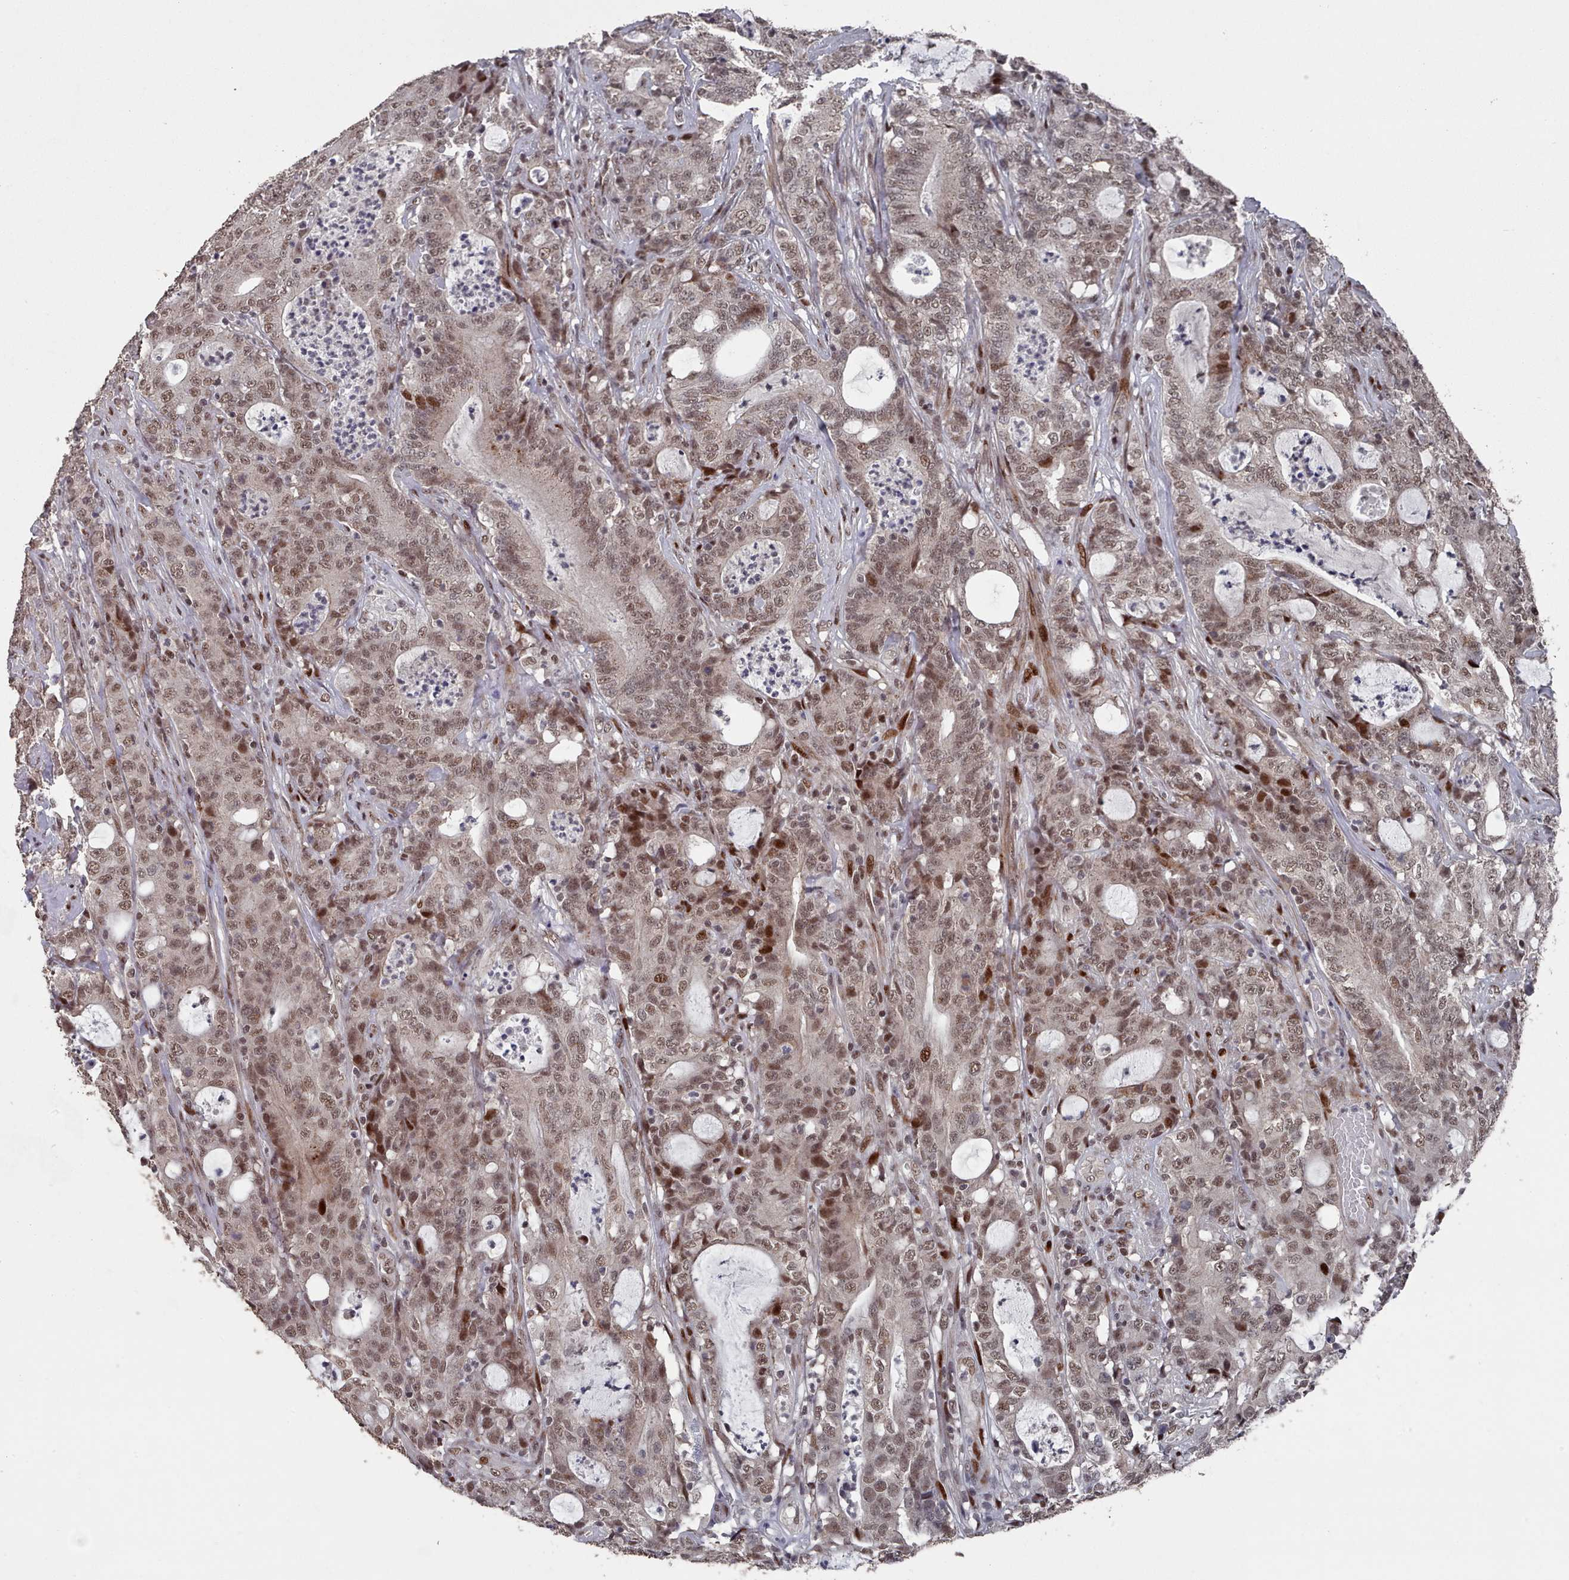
{"staining": {"intensity": "moderate", "quantity": ">75%", "location": "nuclear"}, "tissue": "colorectal cancer", "cell_type": "Tumor cells", "image_type": "cancer", "snomed": [{"axis": "morphology", "description": "Adenocarcinoma, NOS"}, {"axis": "topography", "description": "Colon"}], "caption": "Immunohistochemistry (DAB) staining of colorectal cancer (adenocarcinoma) shows moderate nuclear protein expression in approximately >75% of tumor cells. Nuclei are stained in blue.", "gene": "PNRC2", "patient": {"sex": "male", "age": 83}}